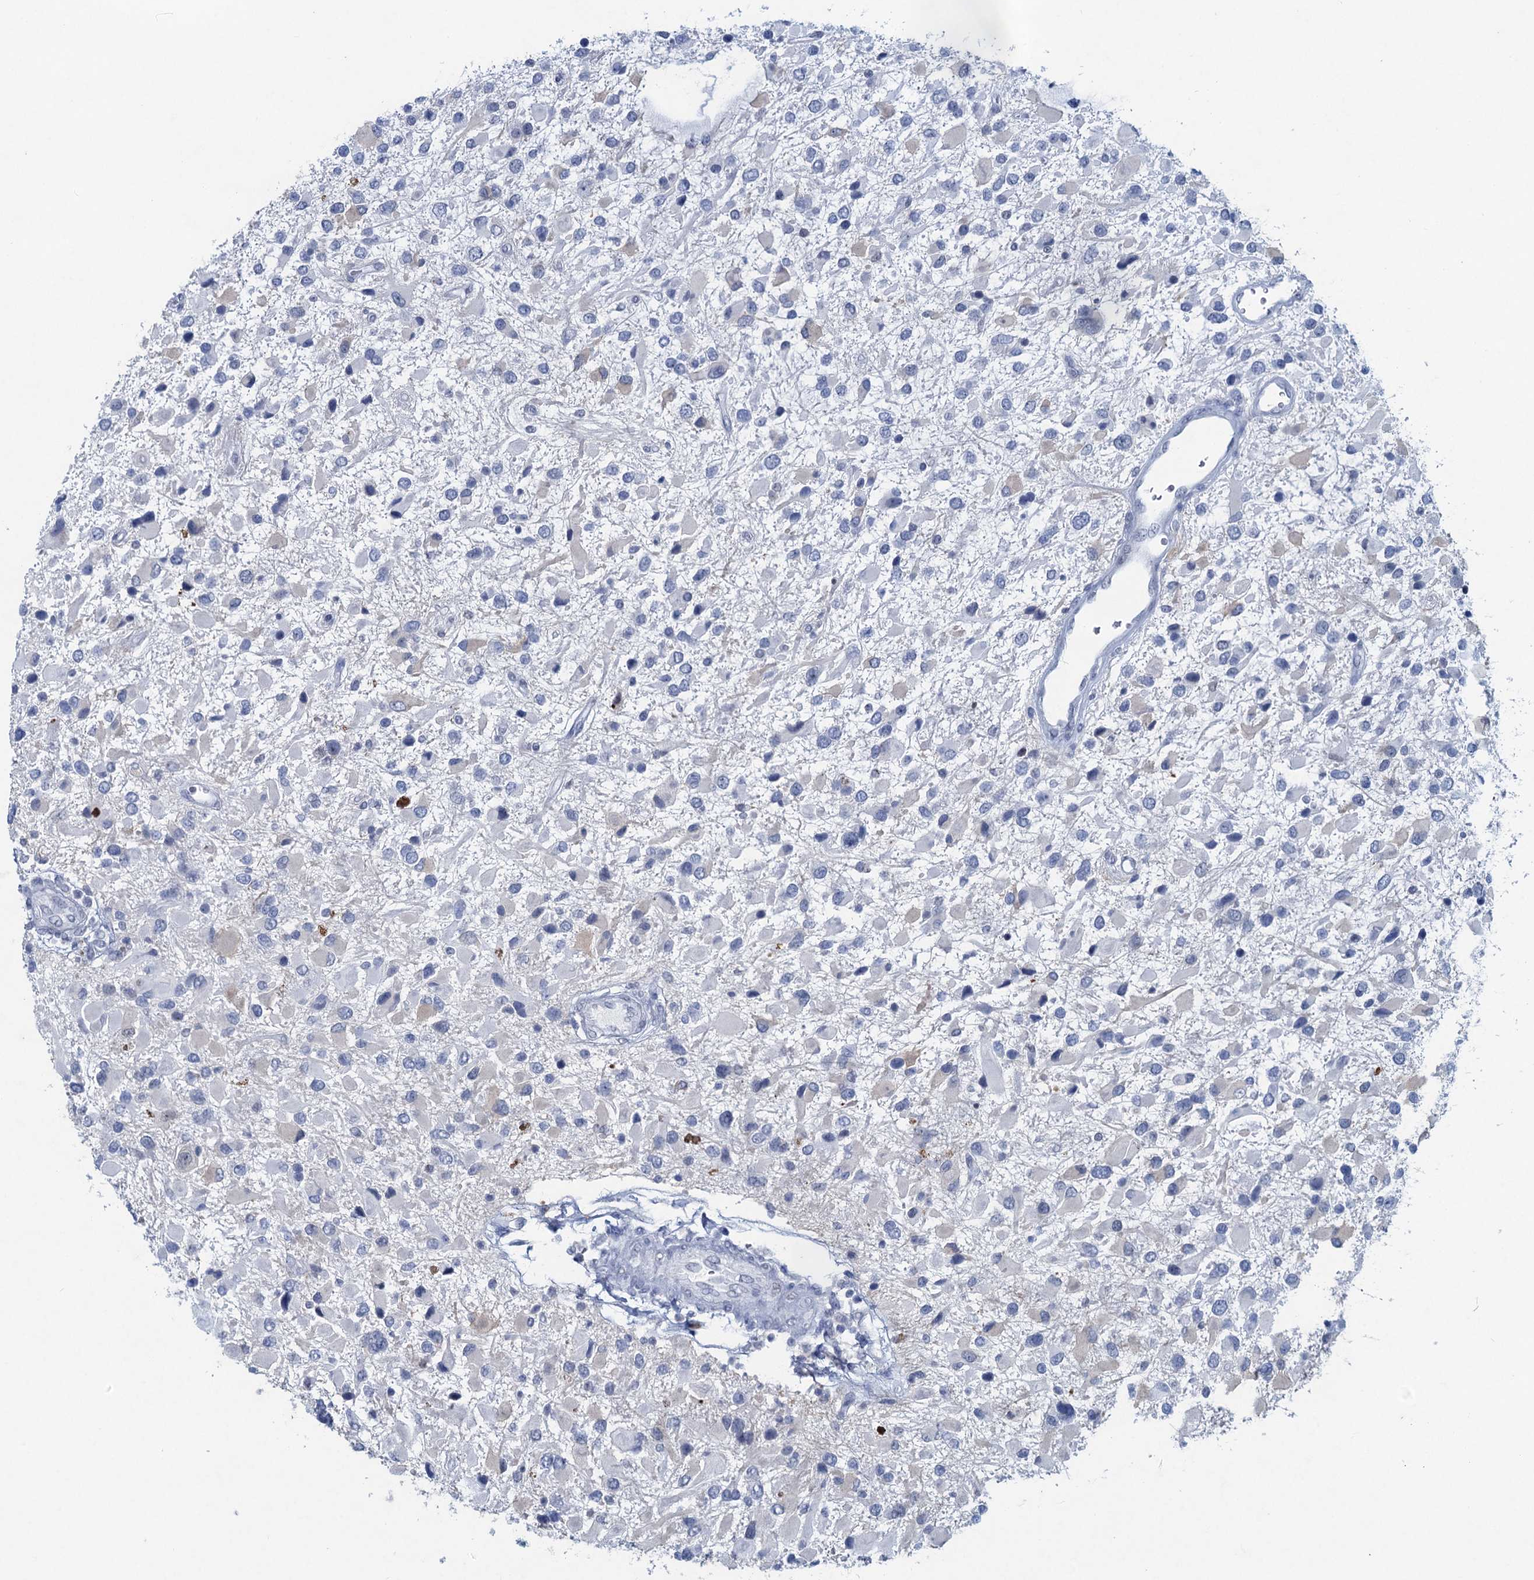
{"staining": {"intensity": "negative", "quantity": "none", "location": "none"}, "tissue": "glioma", "cell_type": "Tumor cells", "image_type": "cancer", "snomed": [{"axis": "morphology", "description": "Glioma, malignant, High grade"}, {"axis": "topography", "description": "Brain"}], "caption": "The histopathology image displays no staining of tumor cells in malignant glioma (high-grade).", "gene": "HAPSTR1", "patient": {"sex": "male", "age": 53}}